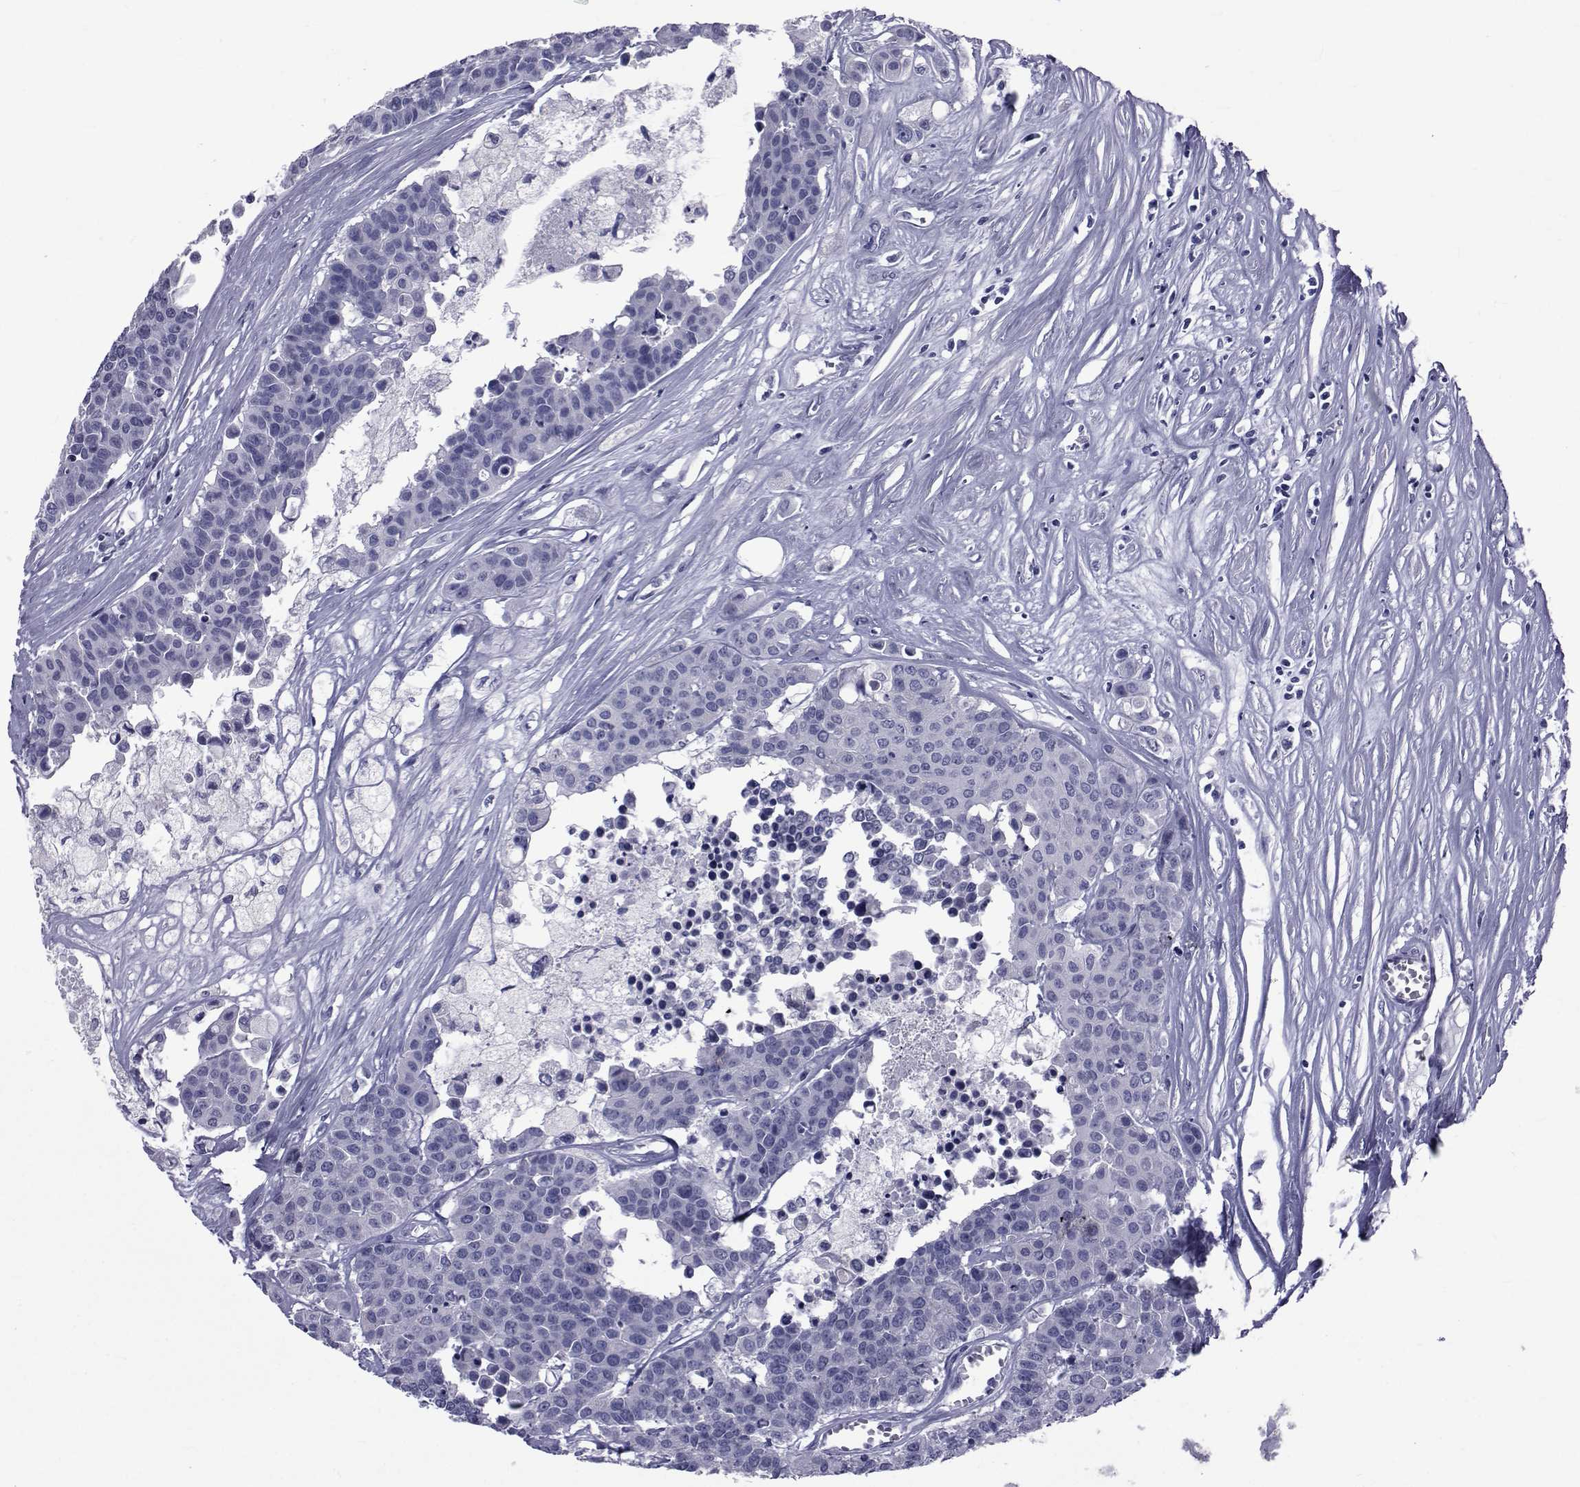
{"staining": {"intensity": "negative", "quantity": "none", "location": "none"}, "tissue": "carcinoid", "cell_type": "Tumor cells", "image_type": "cancer", "snomed": [{"axis": "morphology", "description": "Carcinoid, malignant, NOS"}, {"axis": "topography", "description": "Colon"}], "caption": "Photomicrograph shows no significant protein expression in tumor cells of carcinoid.", "gene": "GKAP1", "patient": {"sex": "male", "age": 81}}